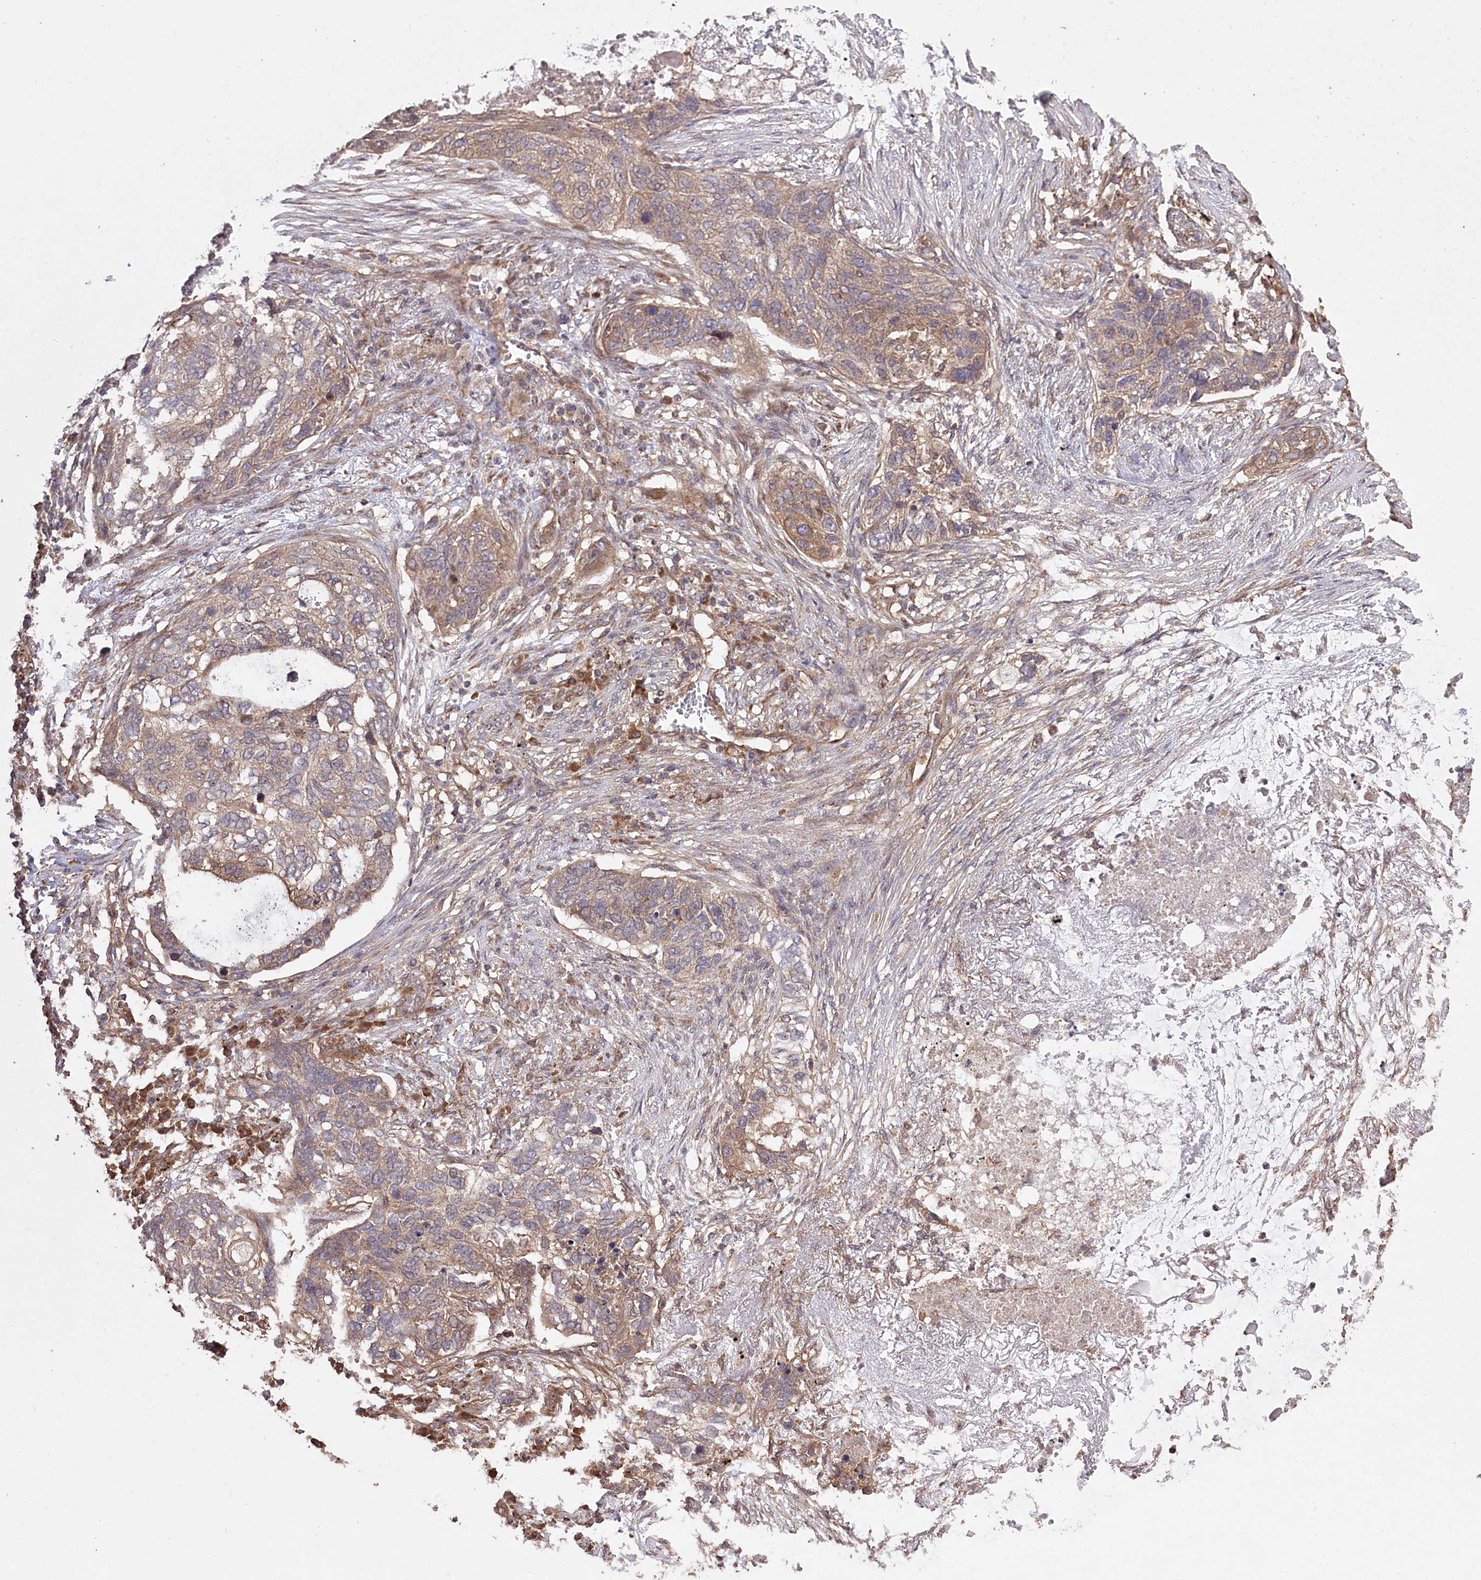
{"staining": {"intensity": "moderate", "quantity": "25%-75%", "location": "cytoplasmic/membranous"}, "tissue": "lung cancer", "cell_type": "Tumor cells", "image_type": "cancer", "snomed": [{"axis": "morphology", "description": "Squamous cell carcinoma, NOS"}, {"axis": "topography", "description": "Lung"}], "caption": "Protein expression analysis of lung cancer exhibits moderate cytoplasmic/membranous staining in about 25%-75% of tumor cells. The staining is performed using DAB brown chromogen to label protein expression. The nuclei are counter-stained blue using hematoxylin.", "gene": "PRSS53", "patient": {"sex": "female", "age": 63}}